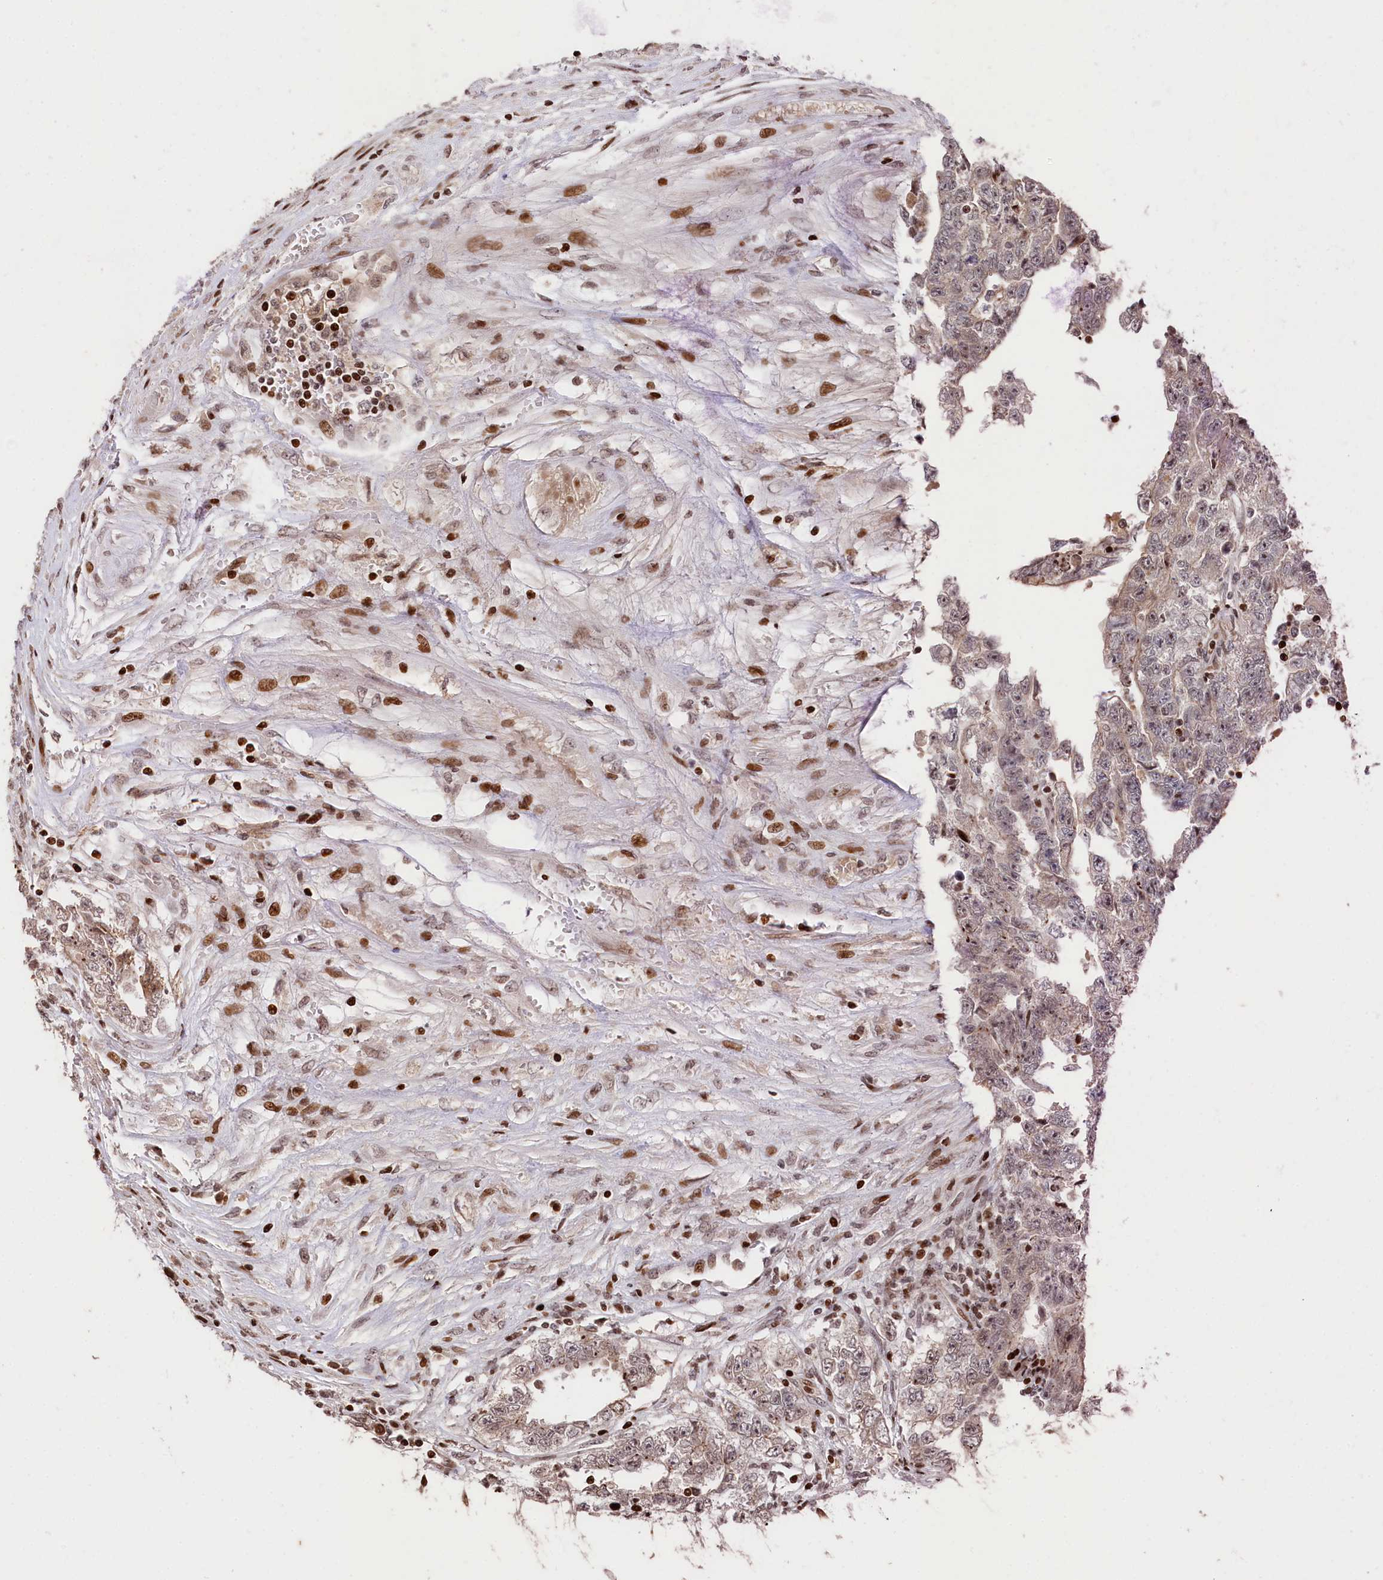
{"staining": {"intensity": "weak", "quantity": "25%-75%", "location": "cytoplasmic/membranous"}, "tissue": "testis cancer", "cell_type": "Tumor cells", "image_type": "cancer", "snomed": [{"axis": "morphology", "description": "Carcinoma, Embryonal, NOS"}, {"axis": "topography", "description": "Testis"}], "caption": "Brown immunohistochemical staining in human testis cancer (embryonal carcinoma) reveals weak cytoplasmic/membranous positivity in approximately 25%-75% of tumor cells.", "gene": "MCF2L2", "patient": {"sex": "male", "age": 25}}